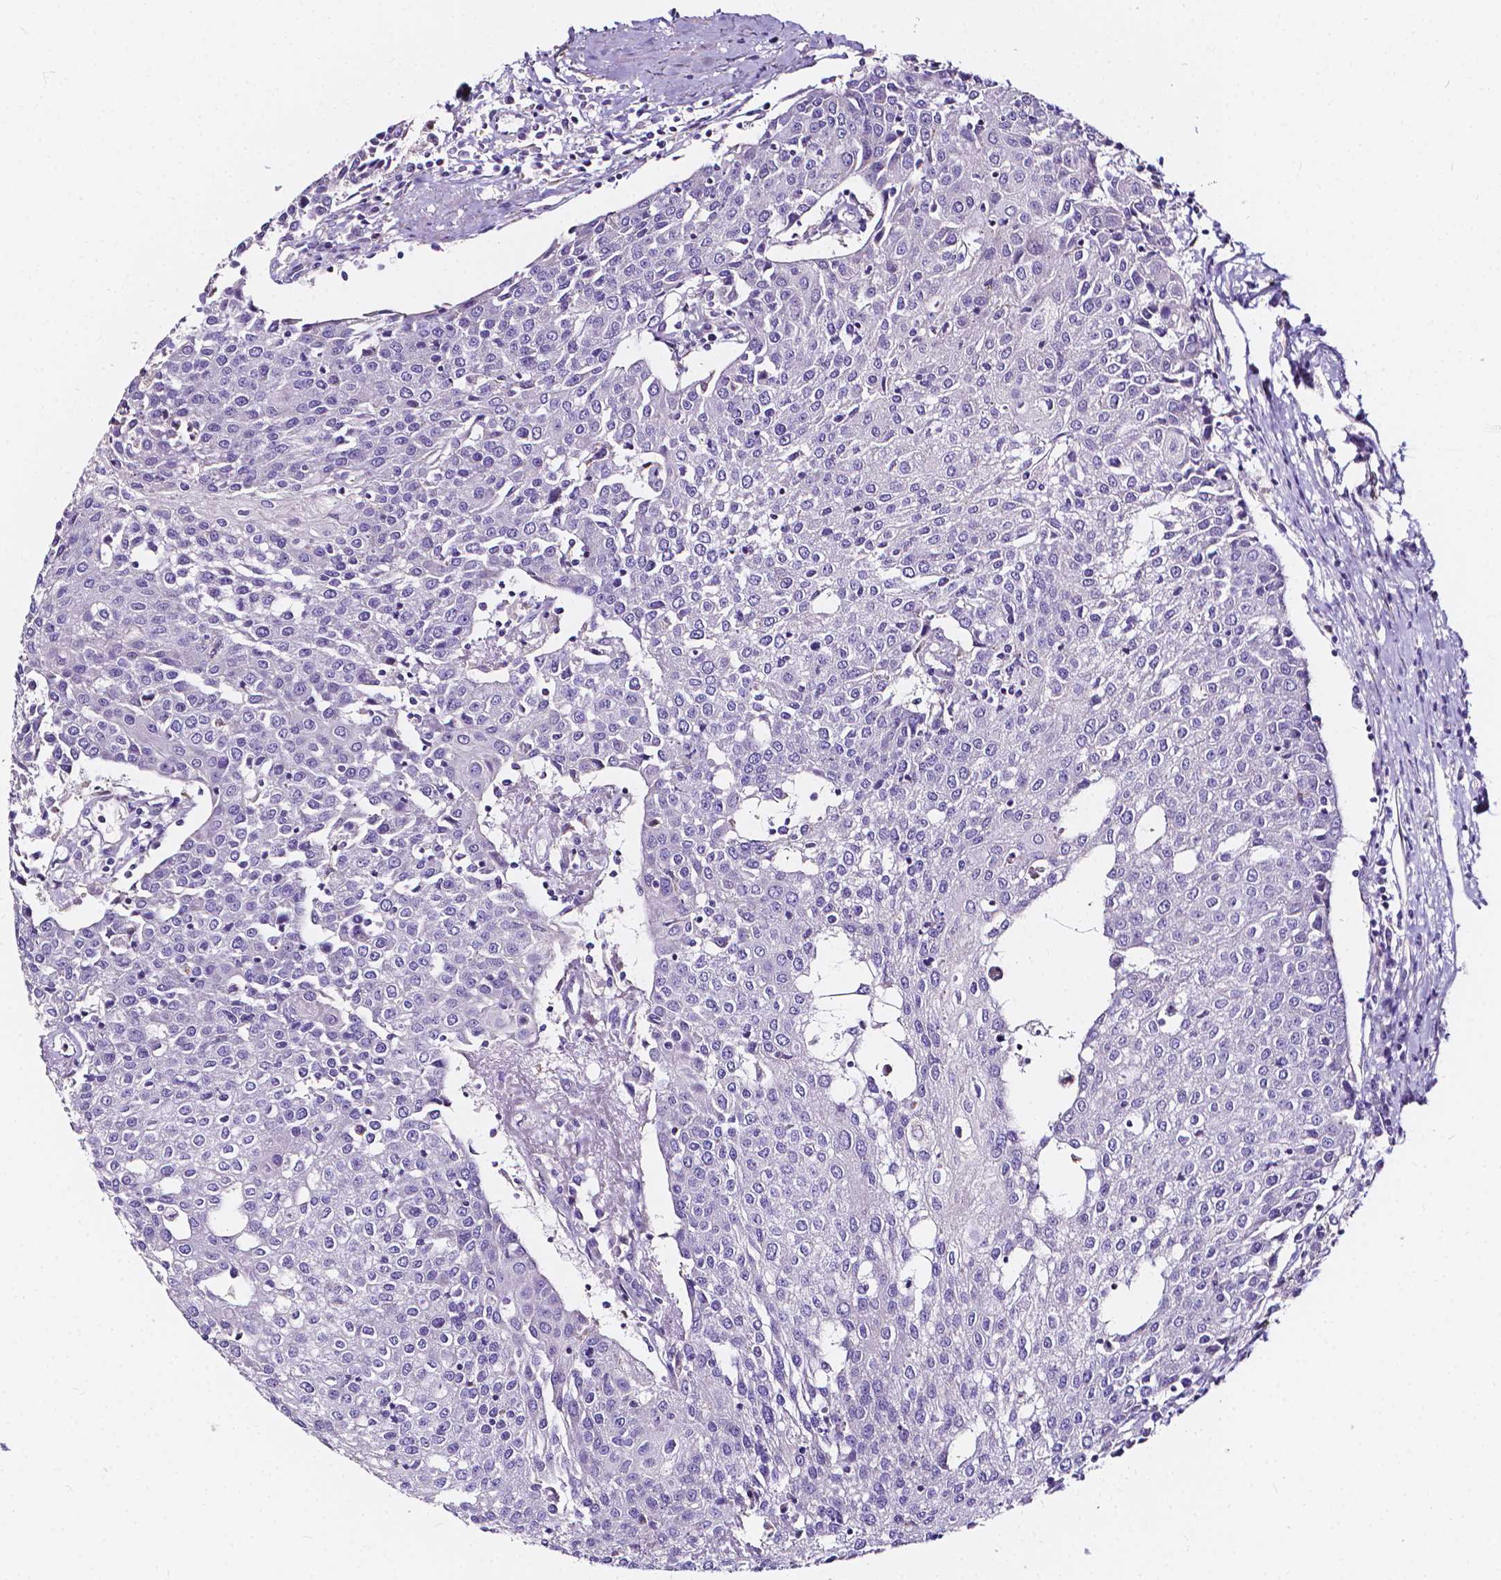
{"staining": {"intensity": "negative", "quantity": "none", "location": "none"}, "tissue": "urothelial cancer", "cell_type": "Tumor cells", "image_type": "cancer", "snomed": [{"axis": "morphology", "description": "Urothelial carcinoma, High grade"}, {"axis": "topography", "description": "Urinary bladder"}], "caption": "An immunohistochemistry (IHC) micrograph of urothelial cancer is shown. There is no staining in tumor cells of urothelial cancer.", "gene": "CLSTN2", "patient": {"sex": "female", "age": 85}}